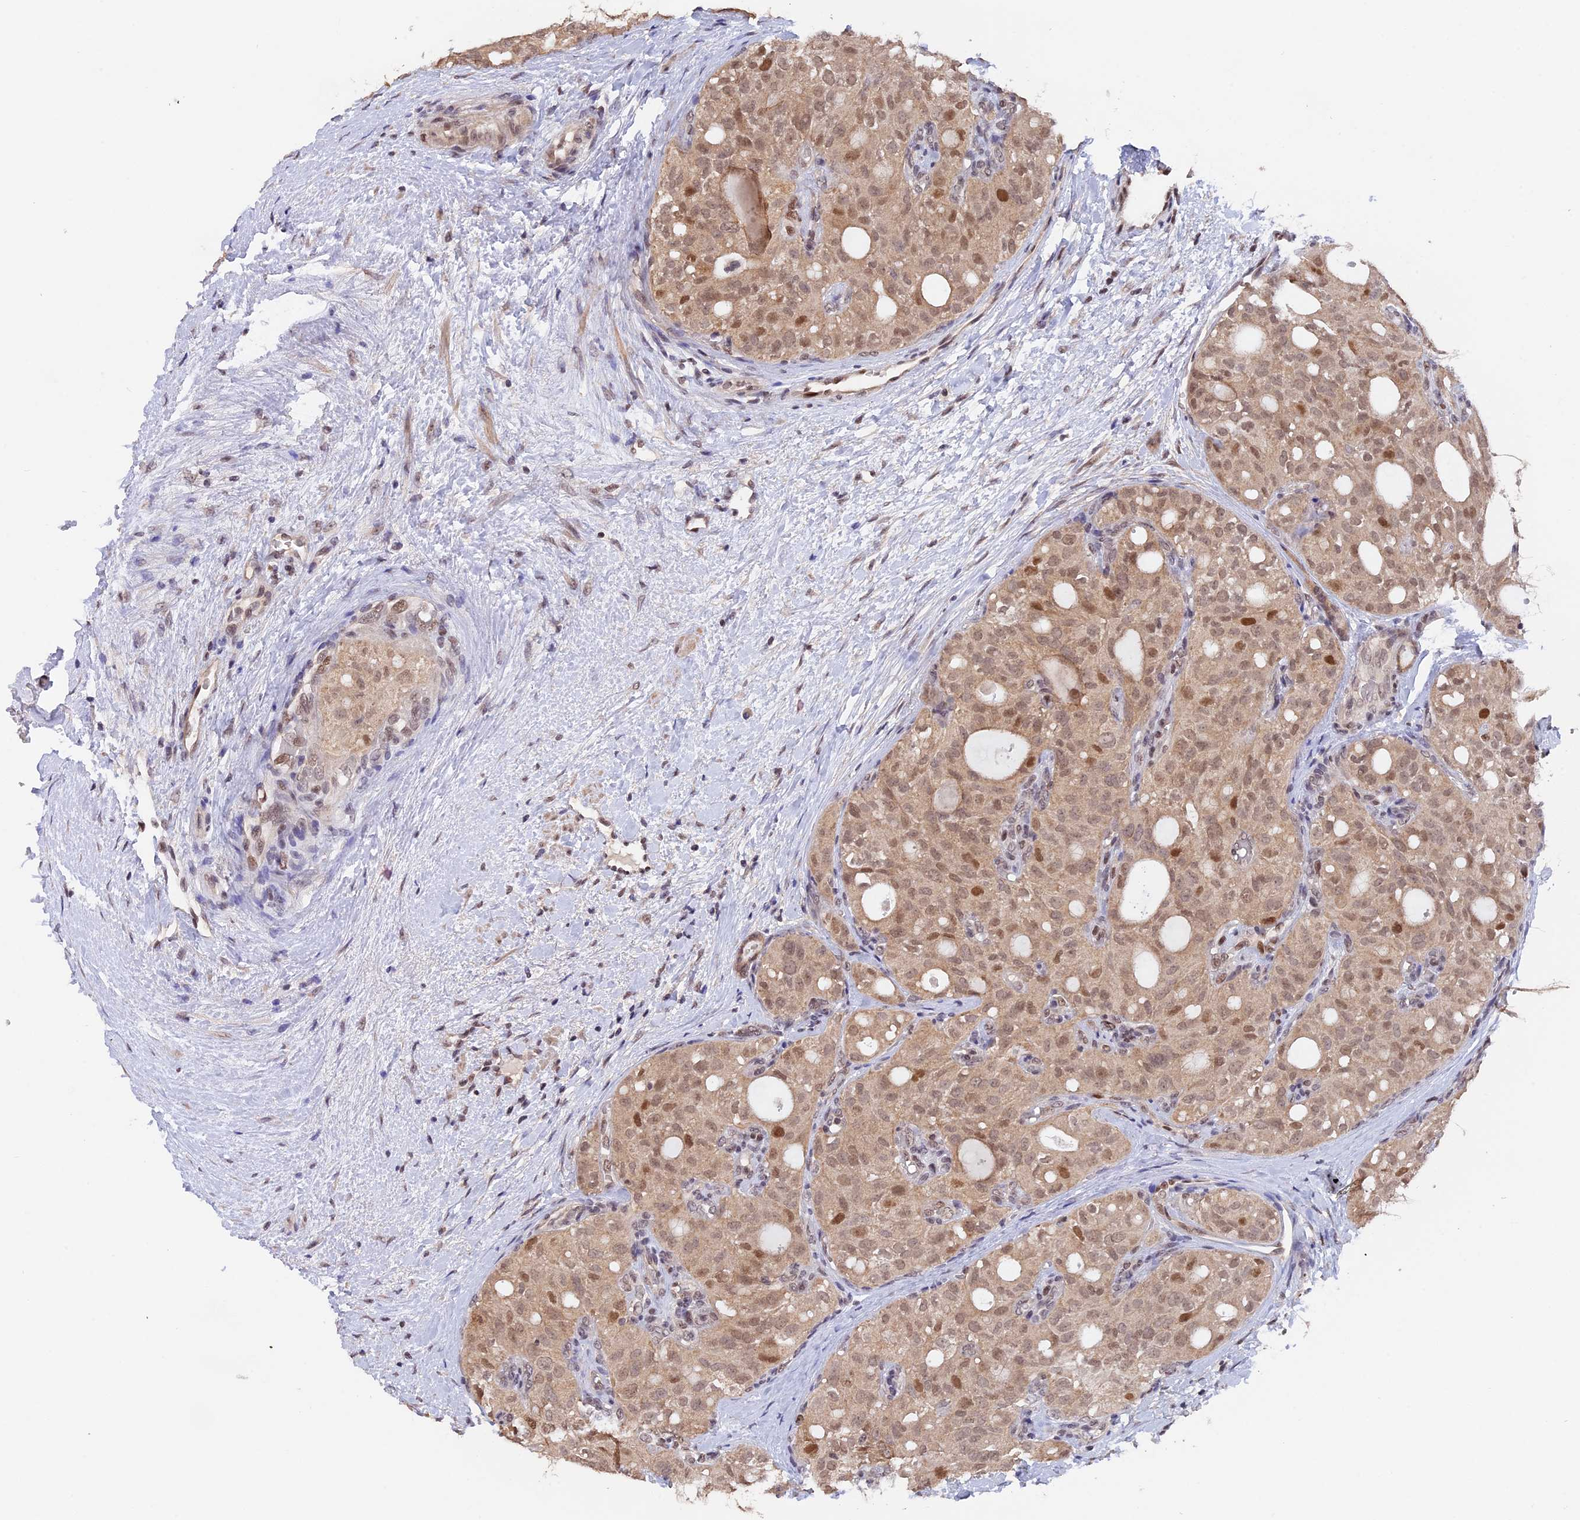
{"staining": {"intensity": "moderate", "quantity": "<25%", "location": "nuclear"}, "tissue": "thyroid cancer", "cell_type": "Tumor cells", "image_type": "cancer", "snomed": [{"axis": "morphology", "description": "Follicular adenoma carcinoma, NOS"}, {"axis": "topography", "description": "Thyroid gland"}], "caption": "Immunohistochemical staining of human follicular adenoma carcinoma (thyroid) reveals moderate nuclear protein staining in approximately <25% of tumor cells. The protein is shown in brown color, while the nuclei are stained blue.", "gene": "RFC5", "patient": {"sex": "male", "age": 75}}